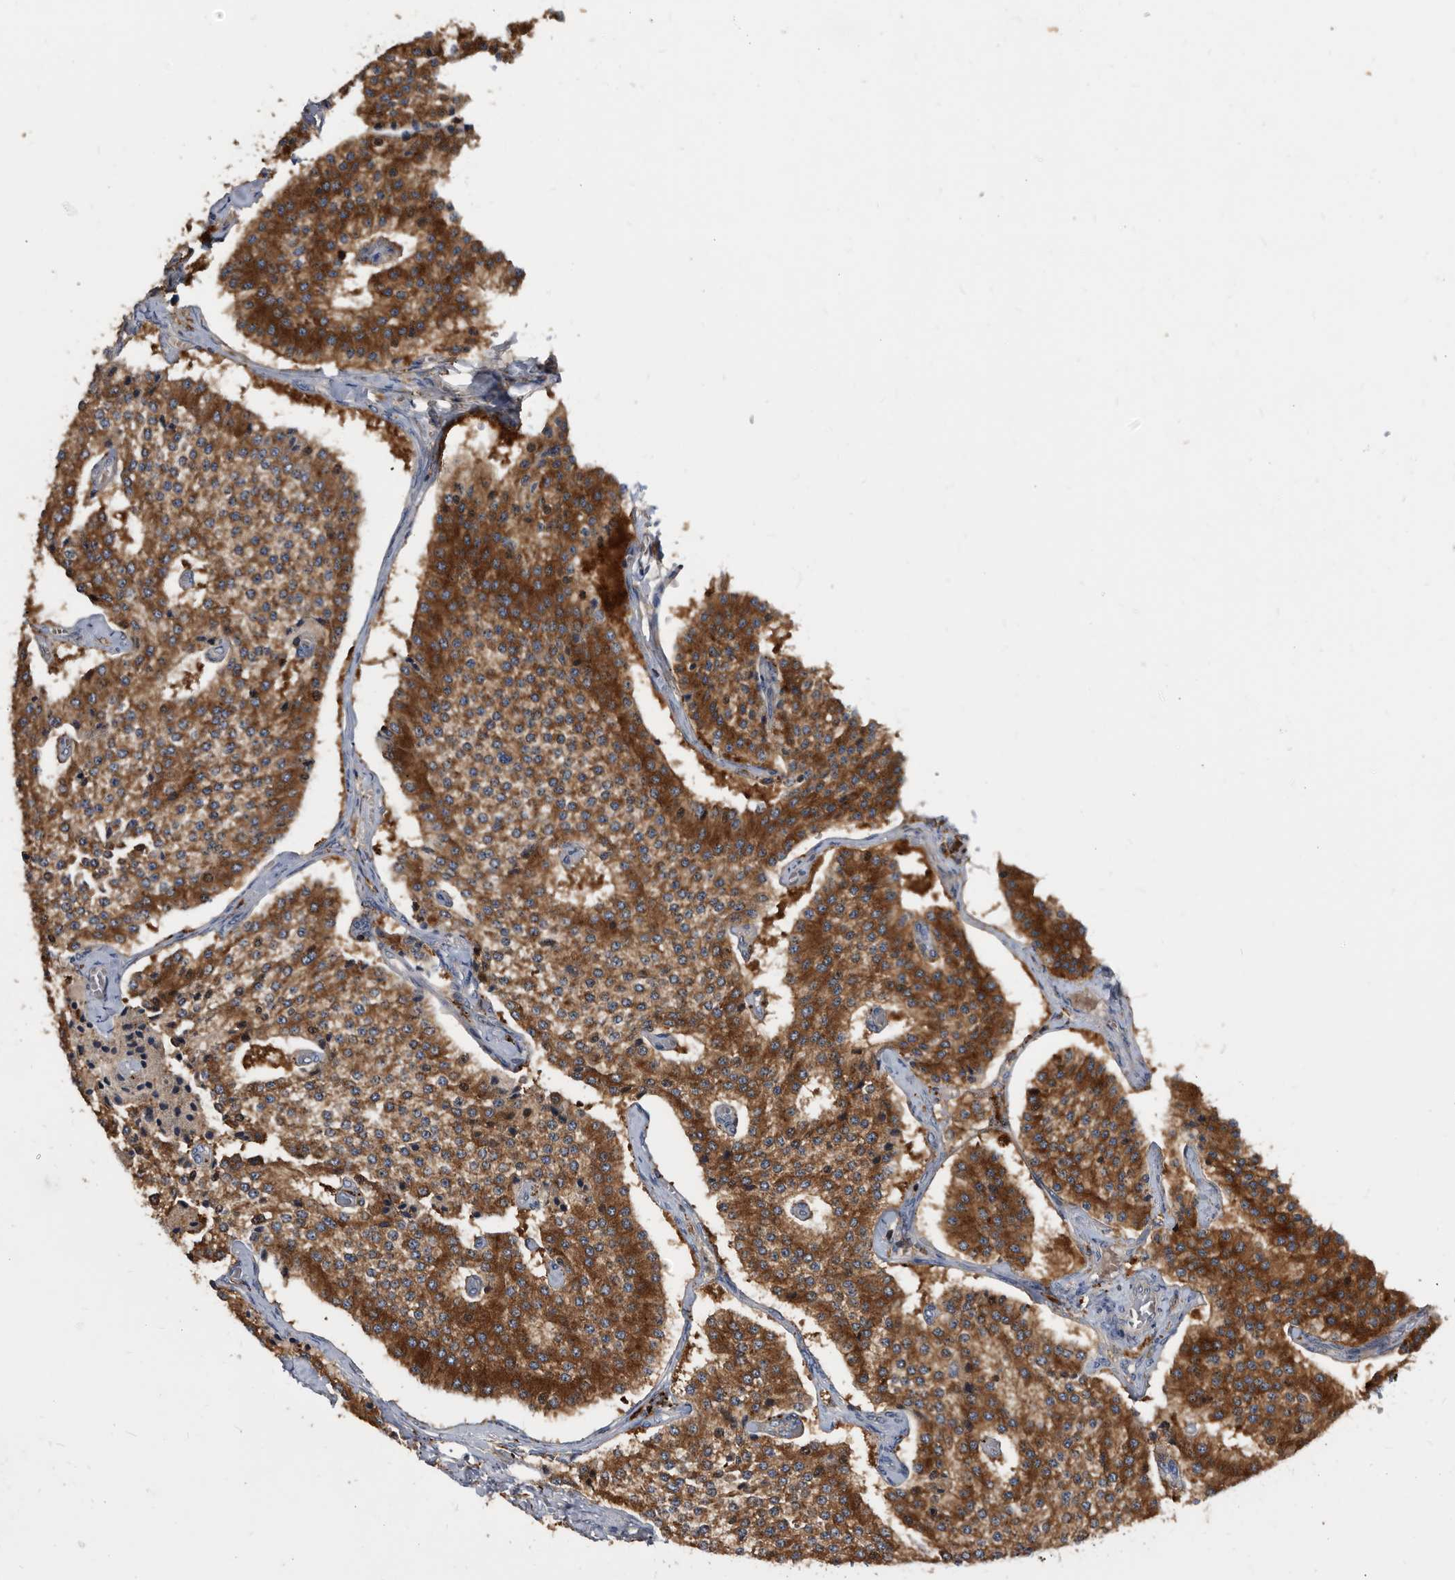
{"staining": {"intensity": "strong", "quantity": "25%-75%", "location": "cytoplasmic/membranous"}, "tissue": "carcinoid", "cell_type": "Tumor cells", "image_type": "cancer", "snomed": [{"axis": "morphology", "description": "Carcinoid, malignant, NOS"}, {"axis": "topography", "description": "Colon"}], "caption": "A photomicrograph of human carcinoid (malignant) stained for a protein demonstrates strong cytoplasmic/membranous brown staining in tumor cells.", "gene": "APEH", "patient": {"sex": "female", "age": 52}}